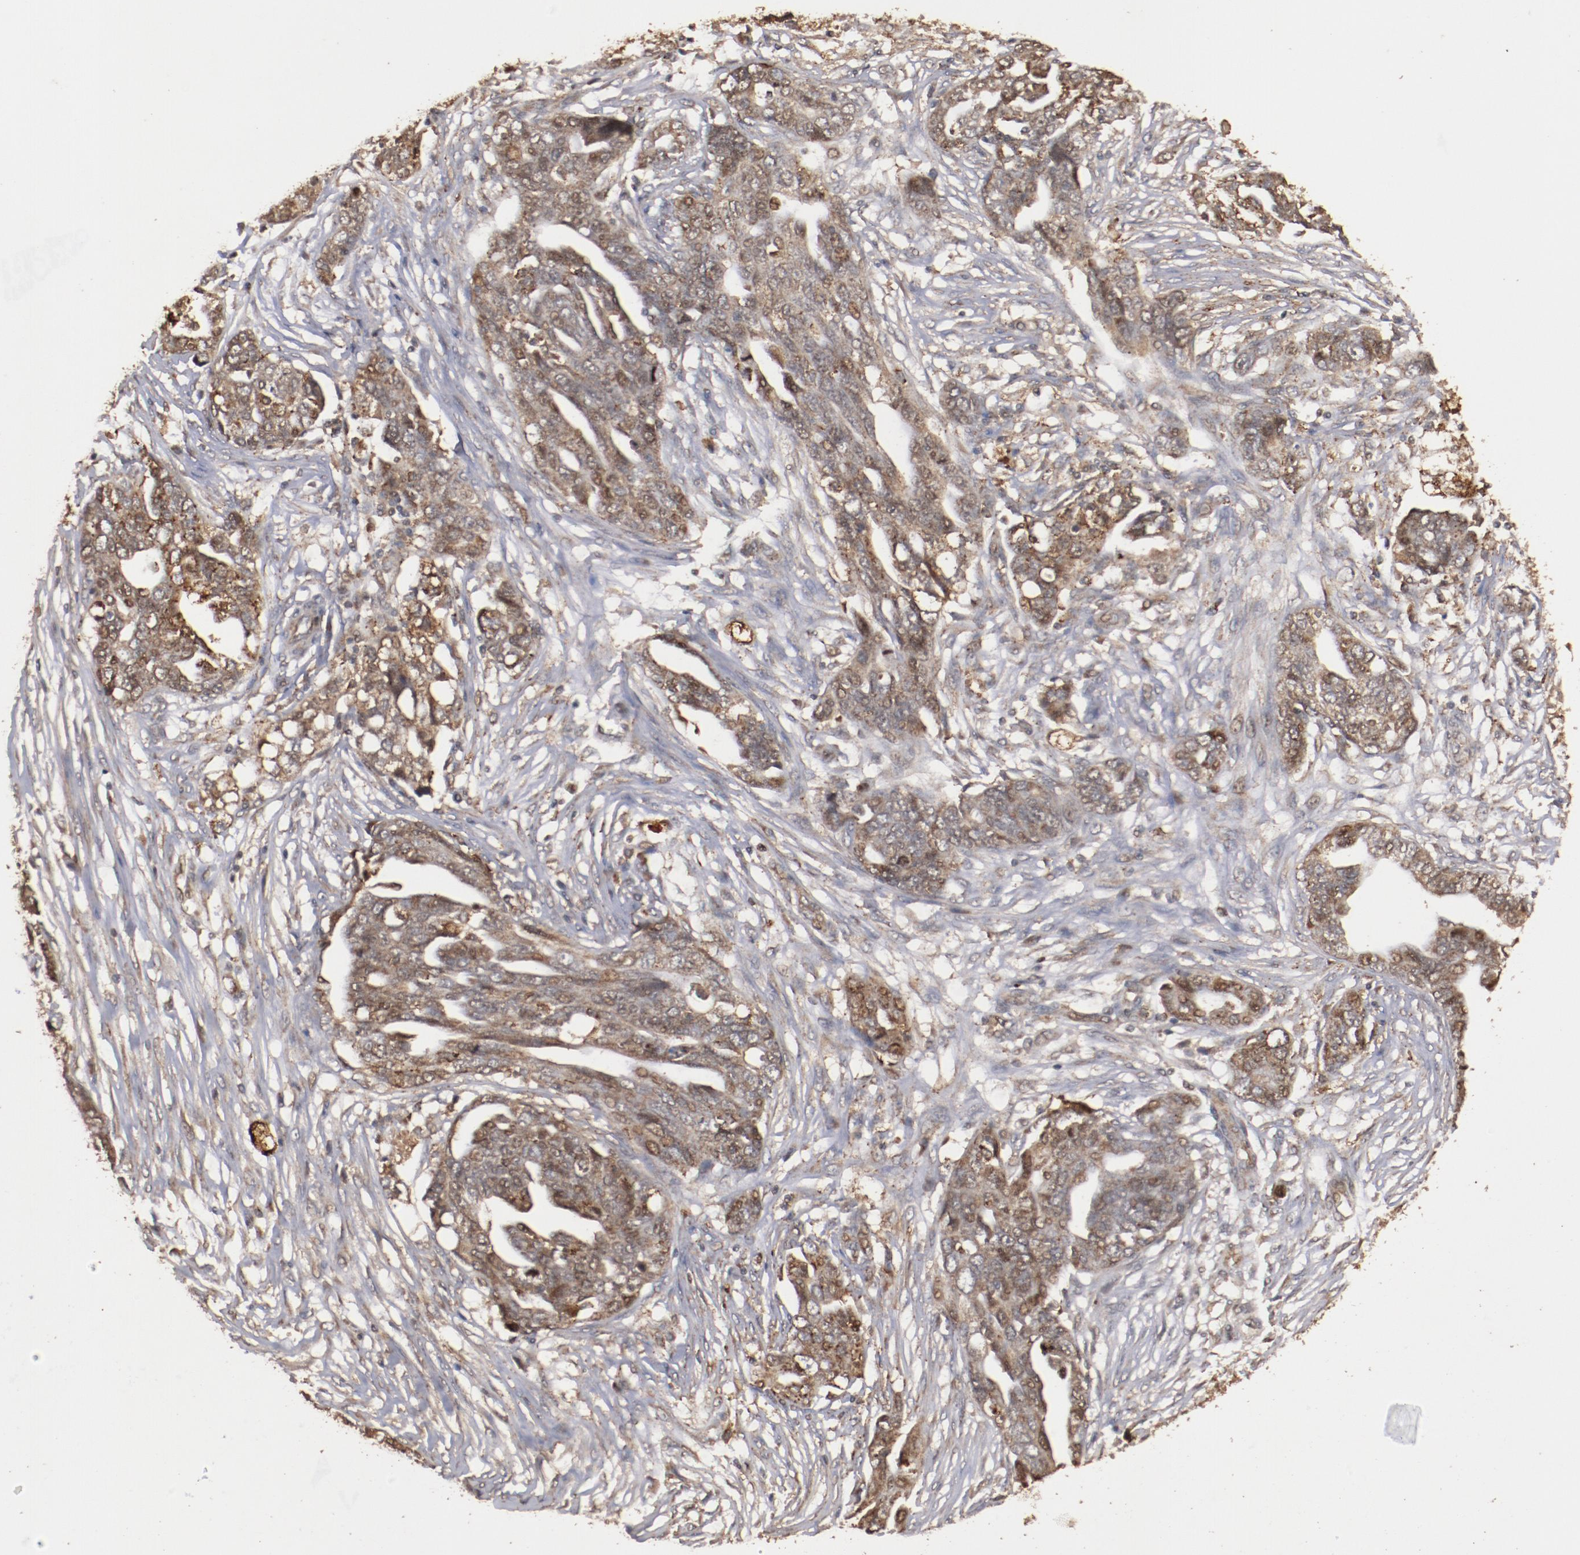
{"staining": {"intensity": "moderate", "quantity": ">75%", "location": "cytoplasmic/membranous"}, "tissue": "ovarian cancer", "cell_type": "Tumor cells", "image_type": "cancer", "snomed": [{"axis": "morphology", "description": "Normal tissue, NOS"}, {"axis": "morphology", "description": "Cystadenocarcinoma, serous, NOS"}, {"axis": "topography", "description": "Fallopian tube"}, {"axis": "topography", "description": "Ovary"}], "caption": "An immunohistochemistry (IHC) photomicrograph of tumor tissue is shown. Protein staining in brown shows moderate cytoplasmic/membranous positivity in serous cystadenocarcinoma (ovarian) within tumor cells.", "gene": "TENM1", "patient": {"sex": "female", "age": 56}}